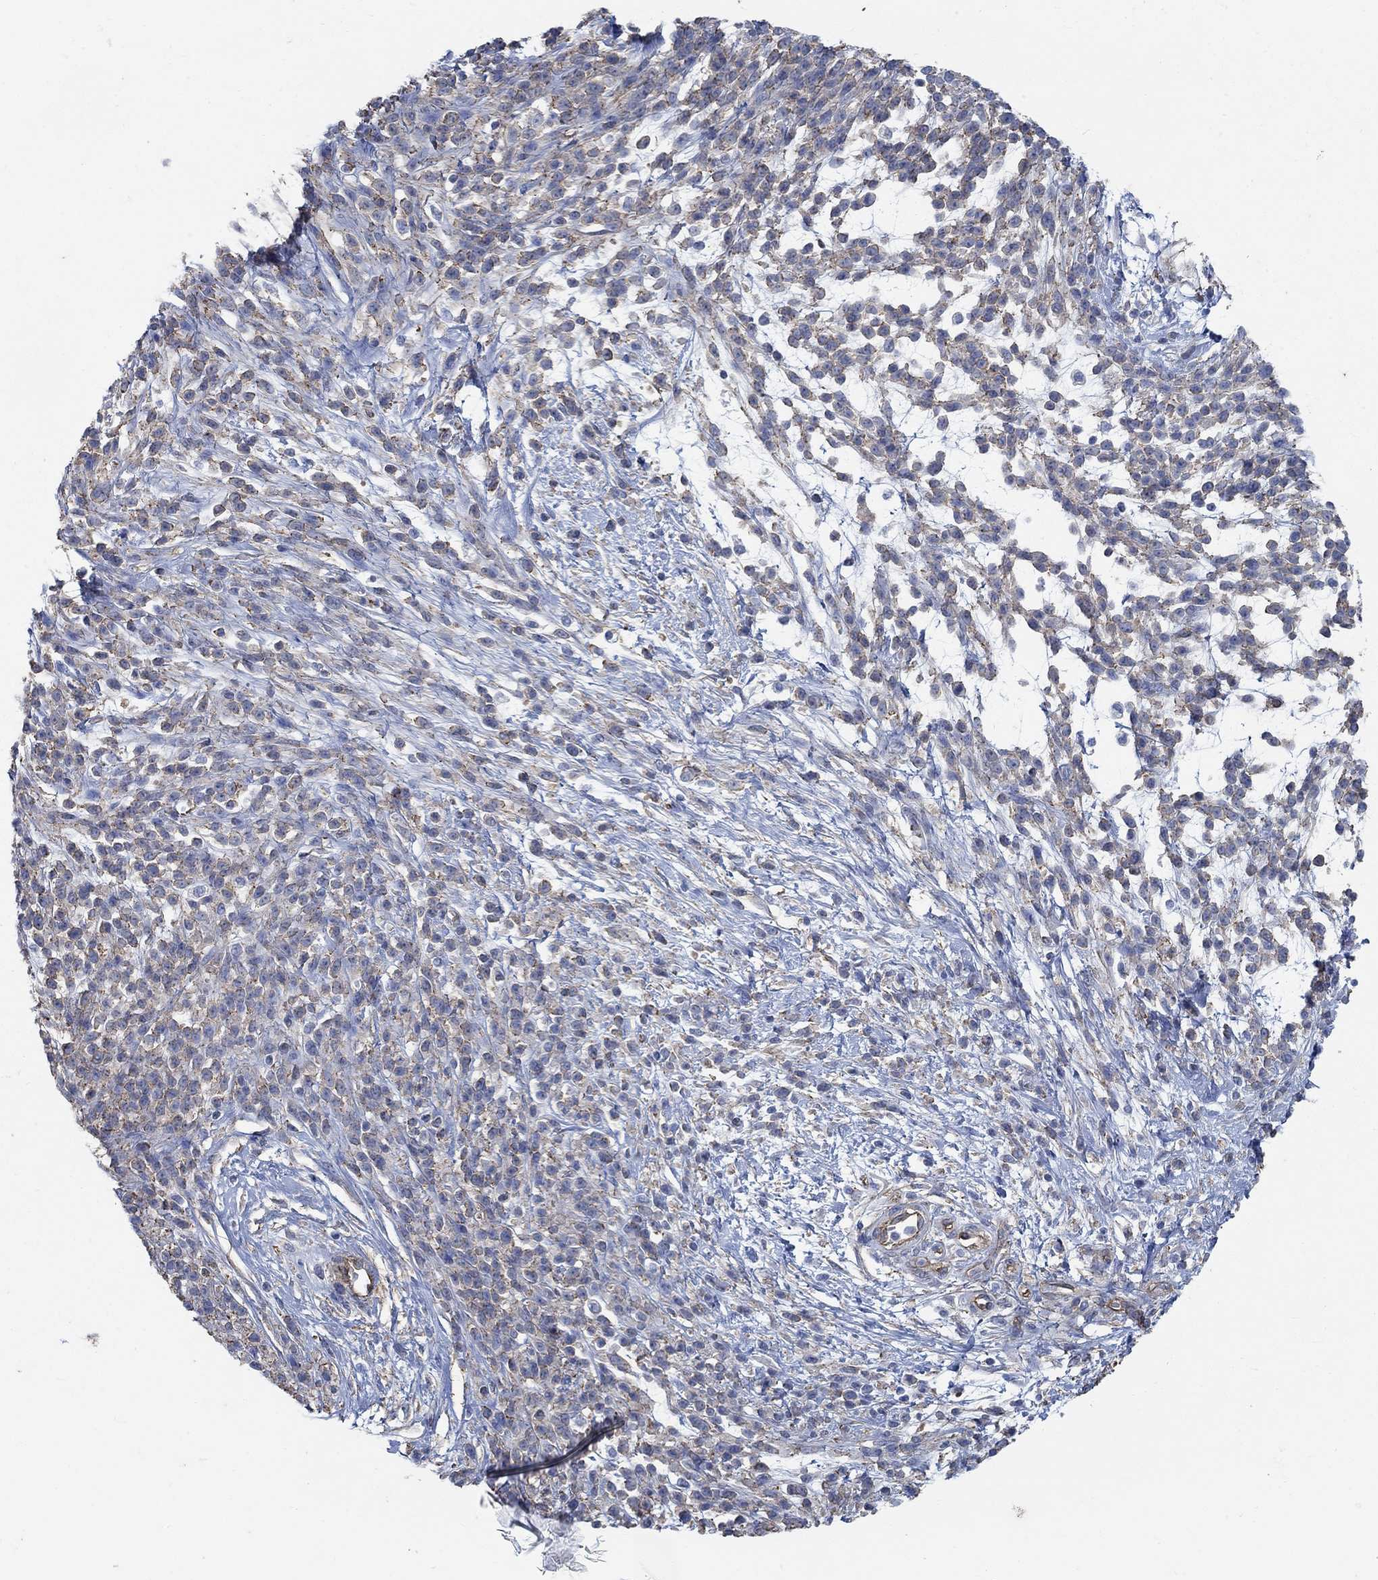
{"staining": {"intensity": "negative", "quantity": "none", "location": "none"}, "tissue": "melanoma", "cell_type": "Tumor cells", "image_type": "cancer", "snomed": [{"axis": "morphology", "description": "Malignant melanoma, NOS"}, {"axis": "topography", "description": "Skin"}, {"axis": "topography", "description": "Skin of trunk"}], "caption": "Immunohistochemistry (IHC) micrograph of neoplastic tissue: malignant melanoma stained with DAB (3,3'-diaminobenzidine) exhibits no significant protein positivity in tumor cells.", "gene": "TMEM198", "patient": {"sex": "male", "age": 74}}